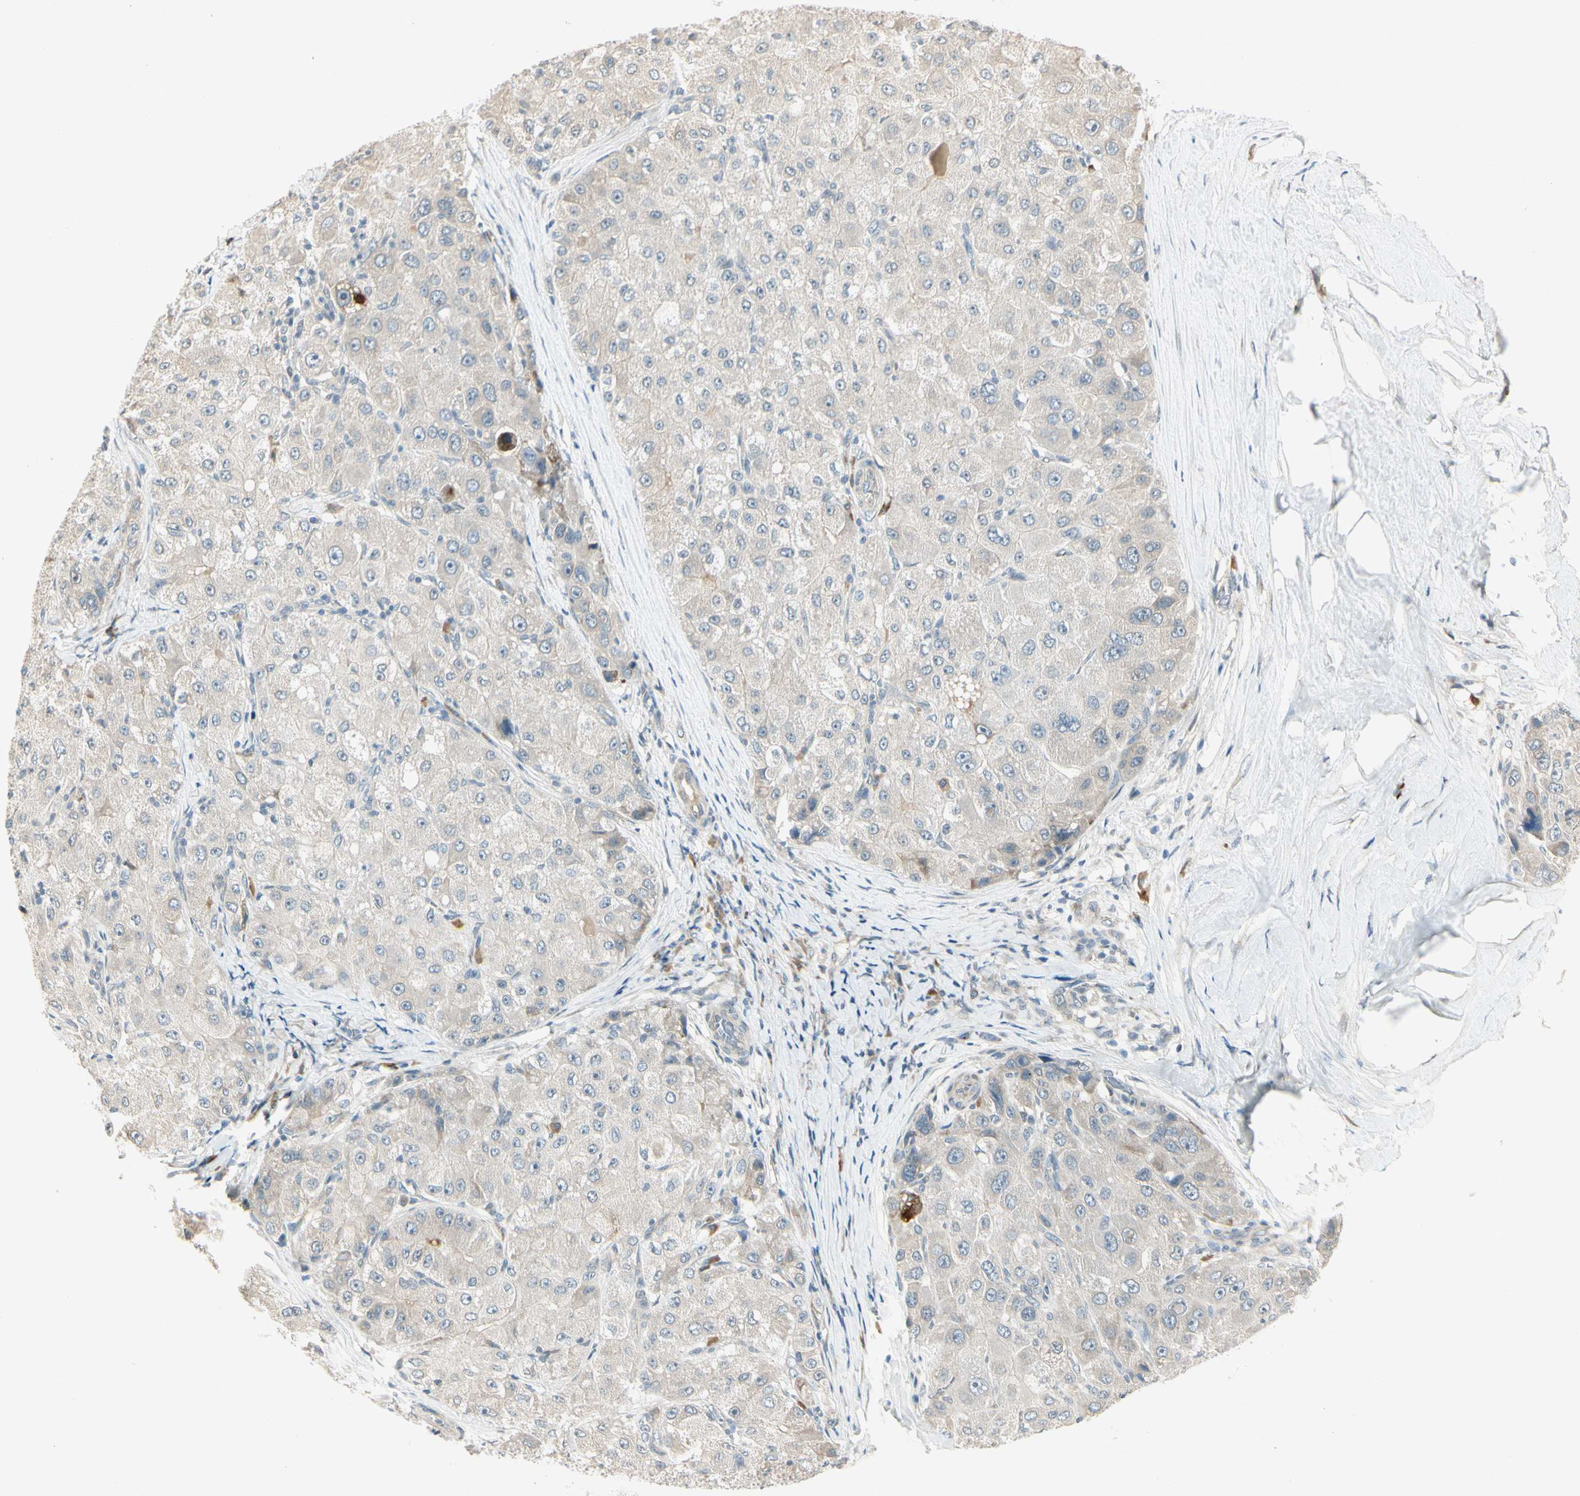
{"staining": {"intensity": "negative", "quantity": "none", "location": "none"}, "tissue": "liver cancer", "cell_type": "Tumor cells", "image_type": "cancer", "snomed": [{"axis": "morphology", "description": "Carcinoma, Hepatocellular, NOS"}, {"axis": "topography", "description": "Liver"}], "caption": "This is a histopathology image of immunohistochemistry staining of liver cancer (hepatocellular carcinoma), which shows no staining in tumor cells. (Stains: DAB immunohistochemistry with hematoxylin counter stain, Microscopy: brightfield microscopy at high magnification).", "gene": "PCDHB15", "patient": {"sex": "male", "age": 80}}